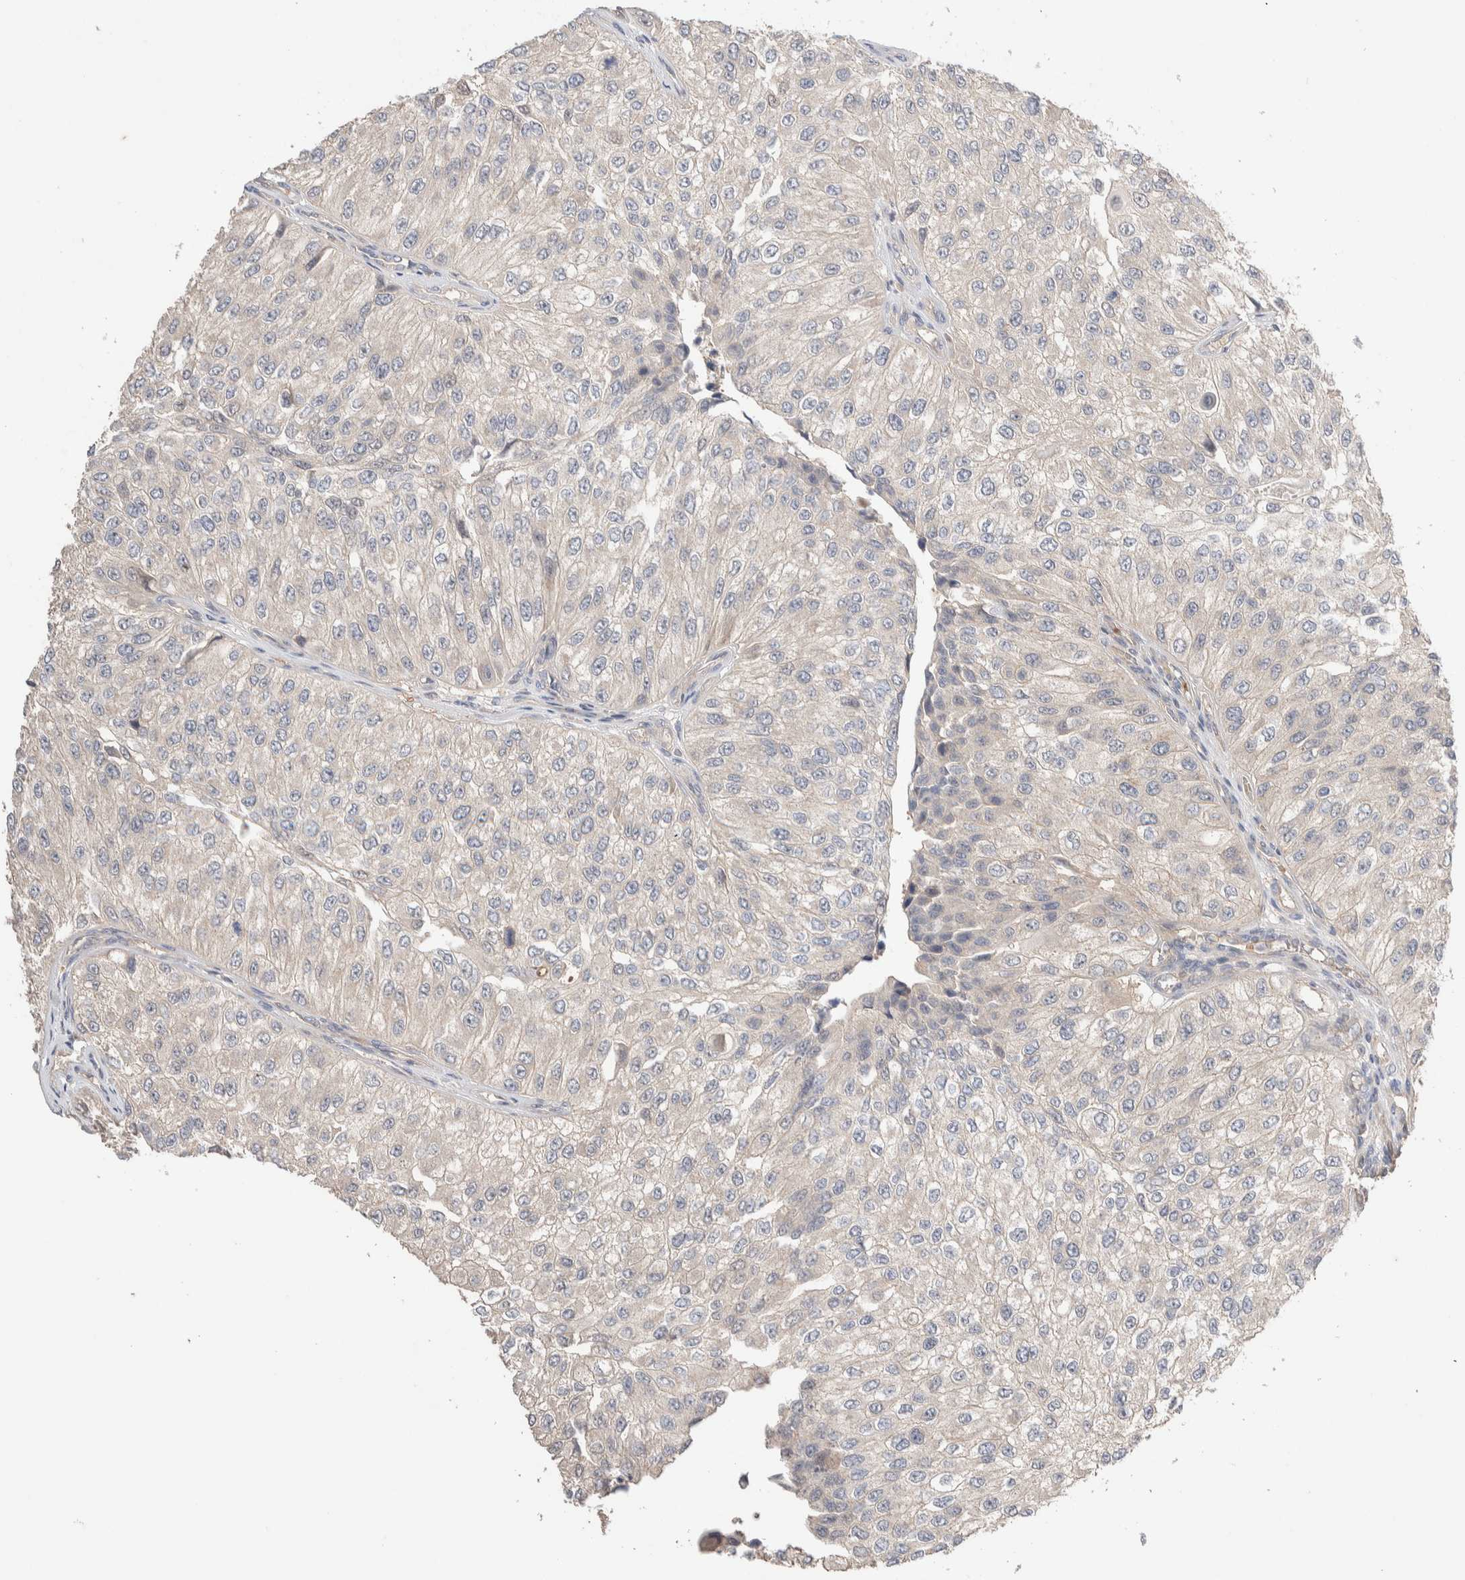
{"staining": {"intensity": "negative", "quantity": "none", "location": "none"}, "tissue": "urothelial cancer", "cell_type": "Tumor cells", "image_type": "cancer", "snomed": [{"axis": "morphology", "description": "Urothelial carcinoma, High grade"}, {"axis": "topography", "description": "Kidney"}, {"axis": "topography", "description": "Urinary bladder"}], "caption": "IHC of urothelial cancer shows no staining in tumor cells.", "gene": "WDR91", "patient": {"sex": "male", "age": 77}}